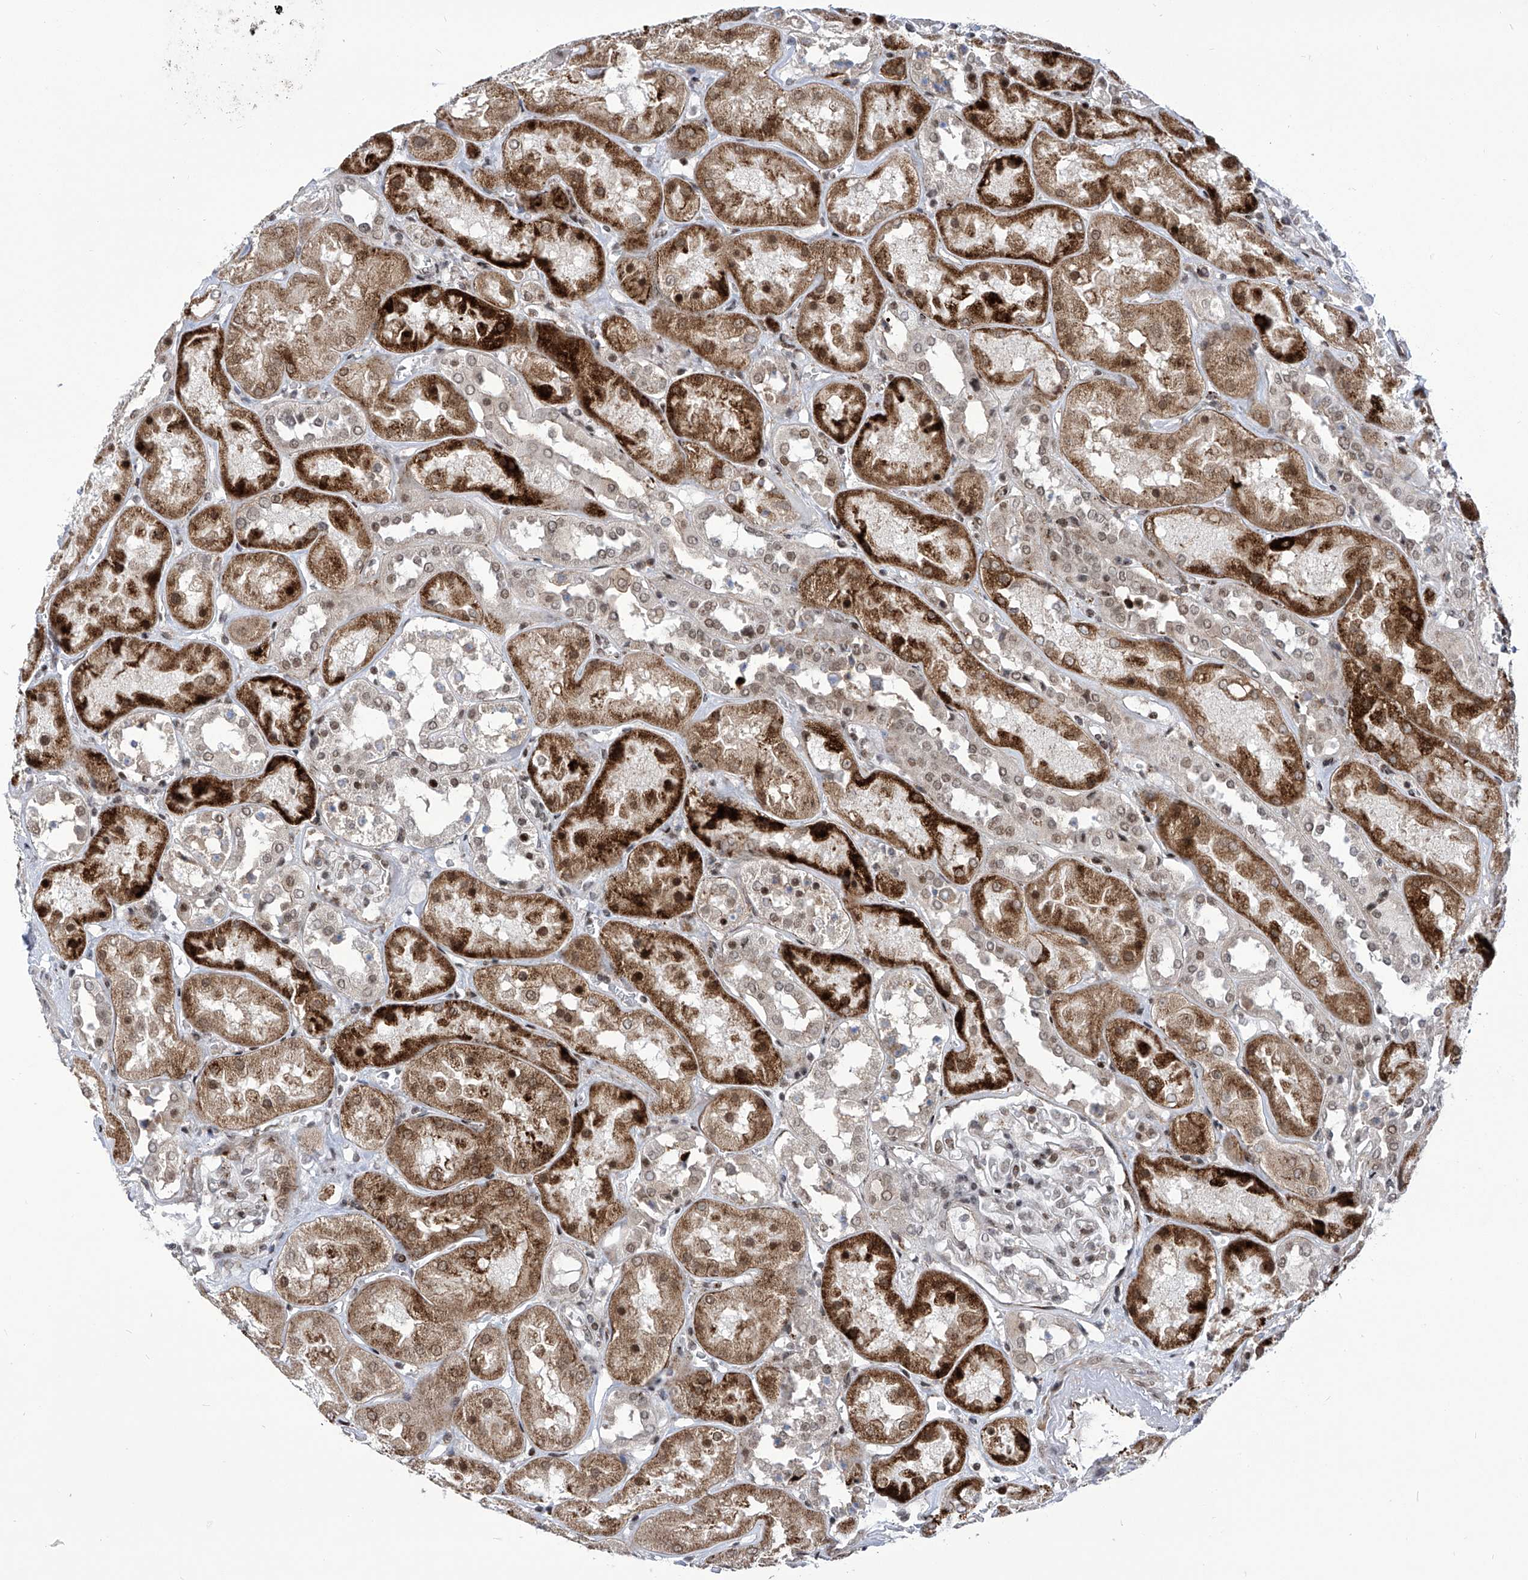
{"staining": {"intensity": "moderate", "quantity": "25%-75%", "location": "nuclear"}, "tissue": "kidney", "cell_type": "Cells in glomeruli", "image_type": "normal", "snomed": [{"axis": "morphology", "description": "Normal tissue, NOS"}, {"axis": "topography", "description": "Kidney"}], "caption": "The immunohistochemical stain highlights moderate nuclear staining in cells in glomeruli of unremarkable kidney. The staining was performed using DAB (3,3'-diaminobenzidine) to visualize the protein expression in brown, while the nuclei were stained in blue with hematoxylin (Magnification: 20x).", "gene": "CEP290", "patient": {"sex": "male", "age": 70}}